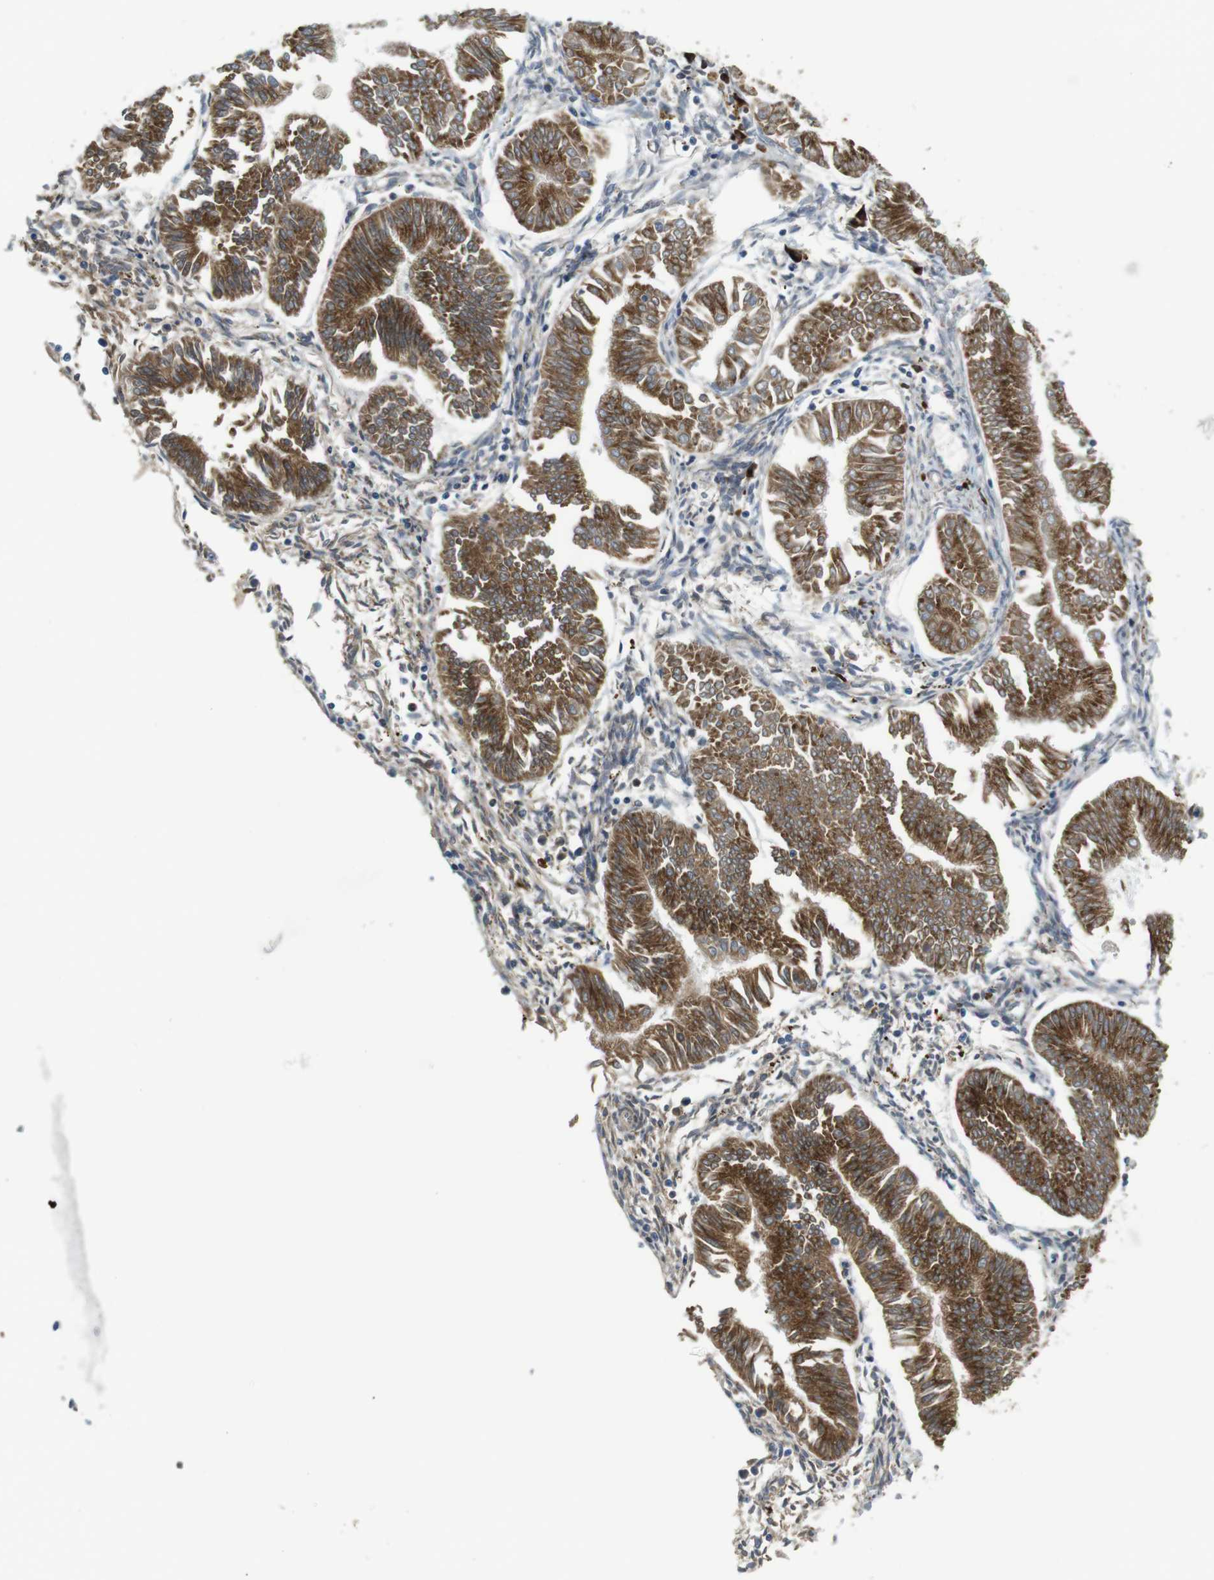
{"staining": {"intensity": "moderate", "quantity": ">75%", "location": "cytoplasmic/membranous"}, "tissue": "endometrial cancer", "cell_type": "Tumor cells", "image_type": "cancer", "snomed": [{"axis": "morphology", "description": "Adenocarcinoma, NOS"}, {"axis": "topography", "description": "Endometrium"}], "caption": "Tumor cells reveal medium levels of moderate cytoplasmic/membranous positivity in about >75% of cells in adenocarcinoma (endometrial).", "gene": "TMEM143", "patient": {"sex": "female", "age": 53}}